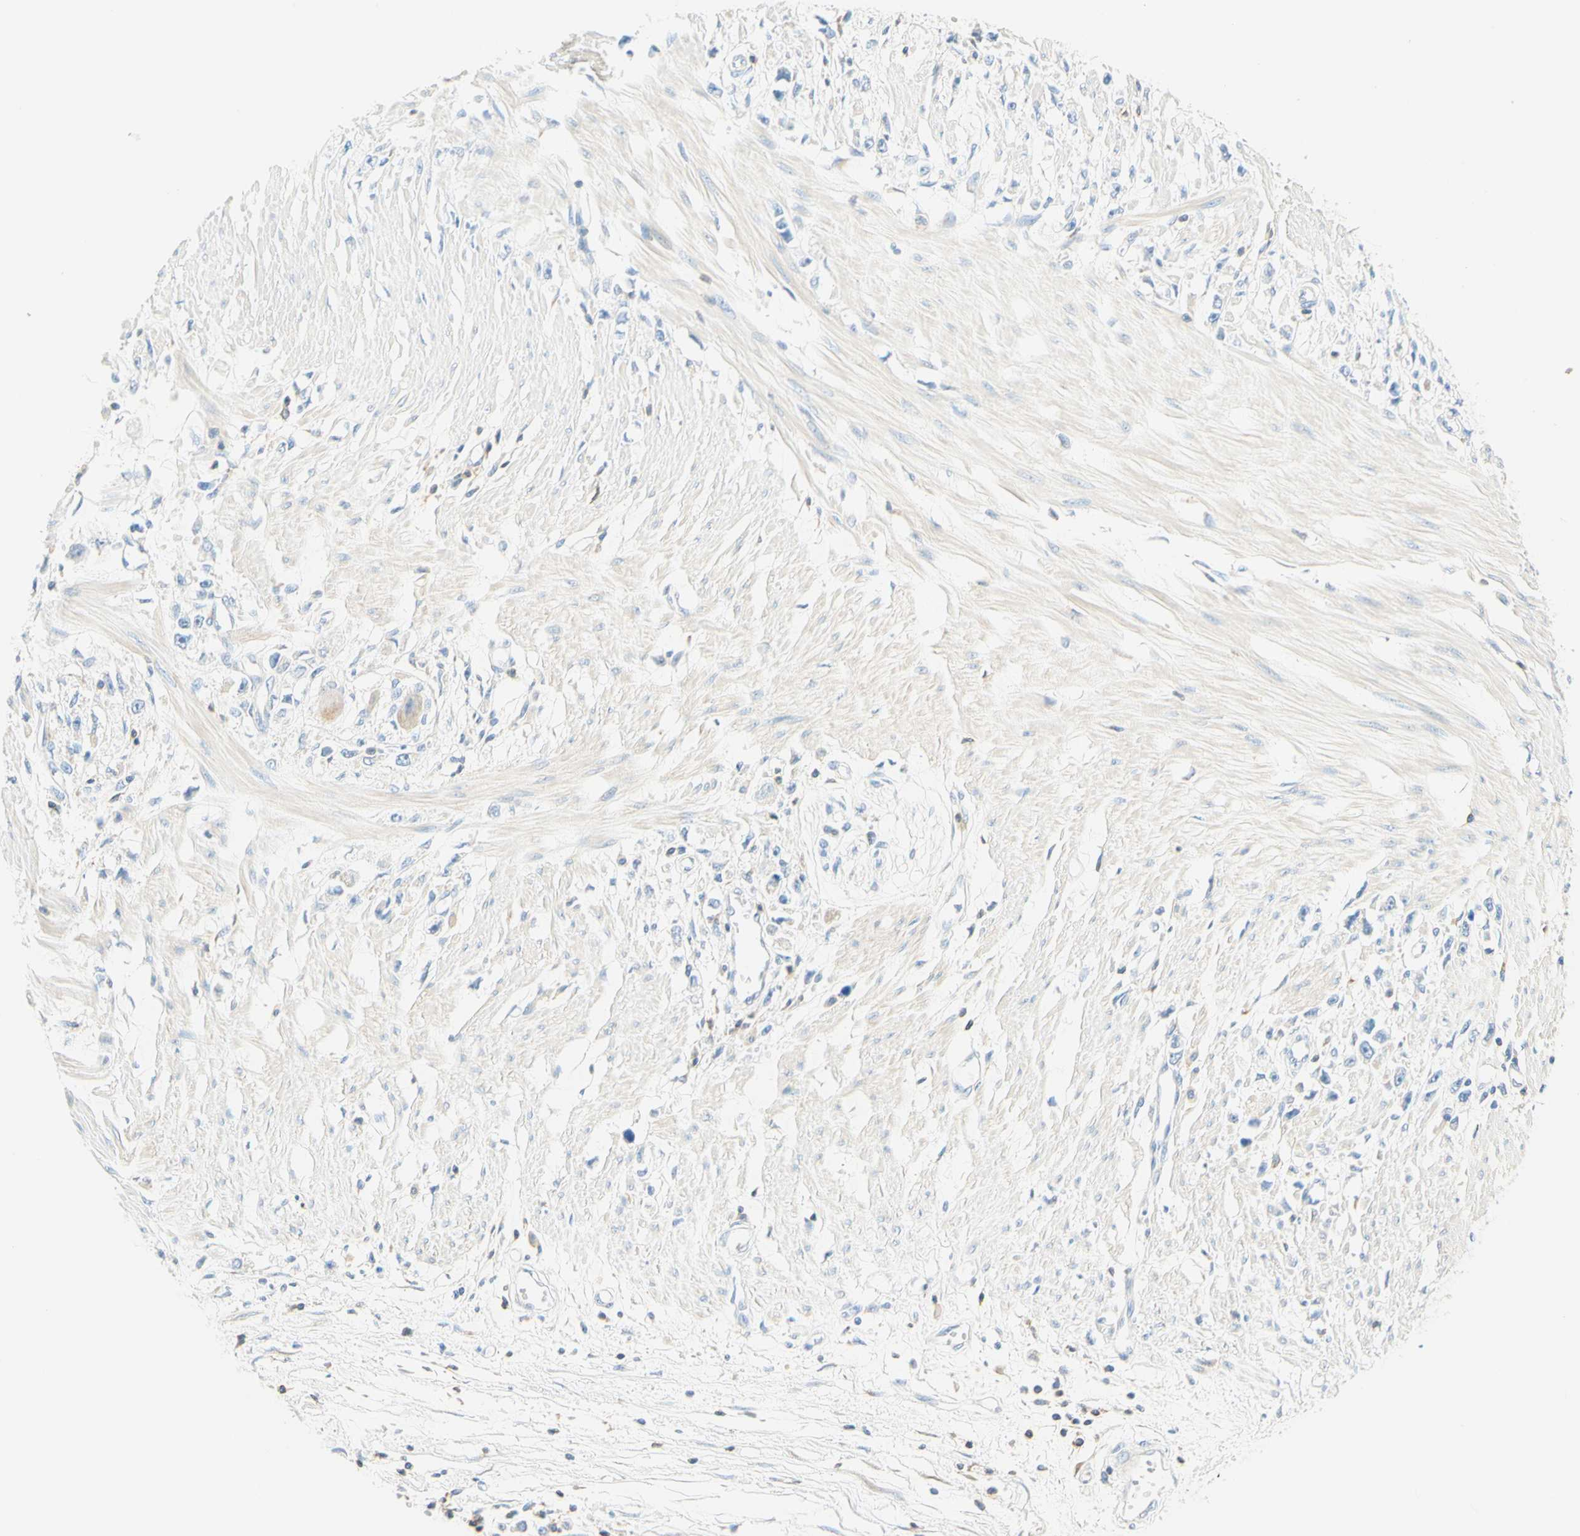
{"staining": {"intensity": "negative", "quantity": "none", "location": "none"}, "tissue": "stomach cancer", "cell_type": "Tumor cells", "image_type": "cancer", "snomed": [{"axis": "morphology", "description": "Adenocarcinoma, NOS"}, {"axis": "topography", "description": "Stomach"}], "caption": "The immunohistochemistry (IHC) histopathology image has no significant positivity in tumor cells of stomach cancer (adenocarcinoma) tissue. (DAB (3,3'-diaminobenzidine) immunohistochemistry, high magnification).", "gene": "LAT", "patient": {"sex": "female", "age": 59}}